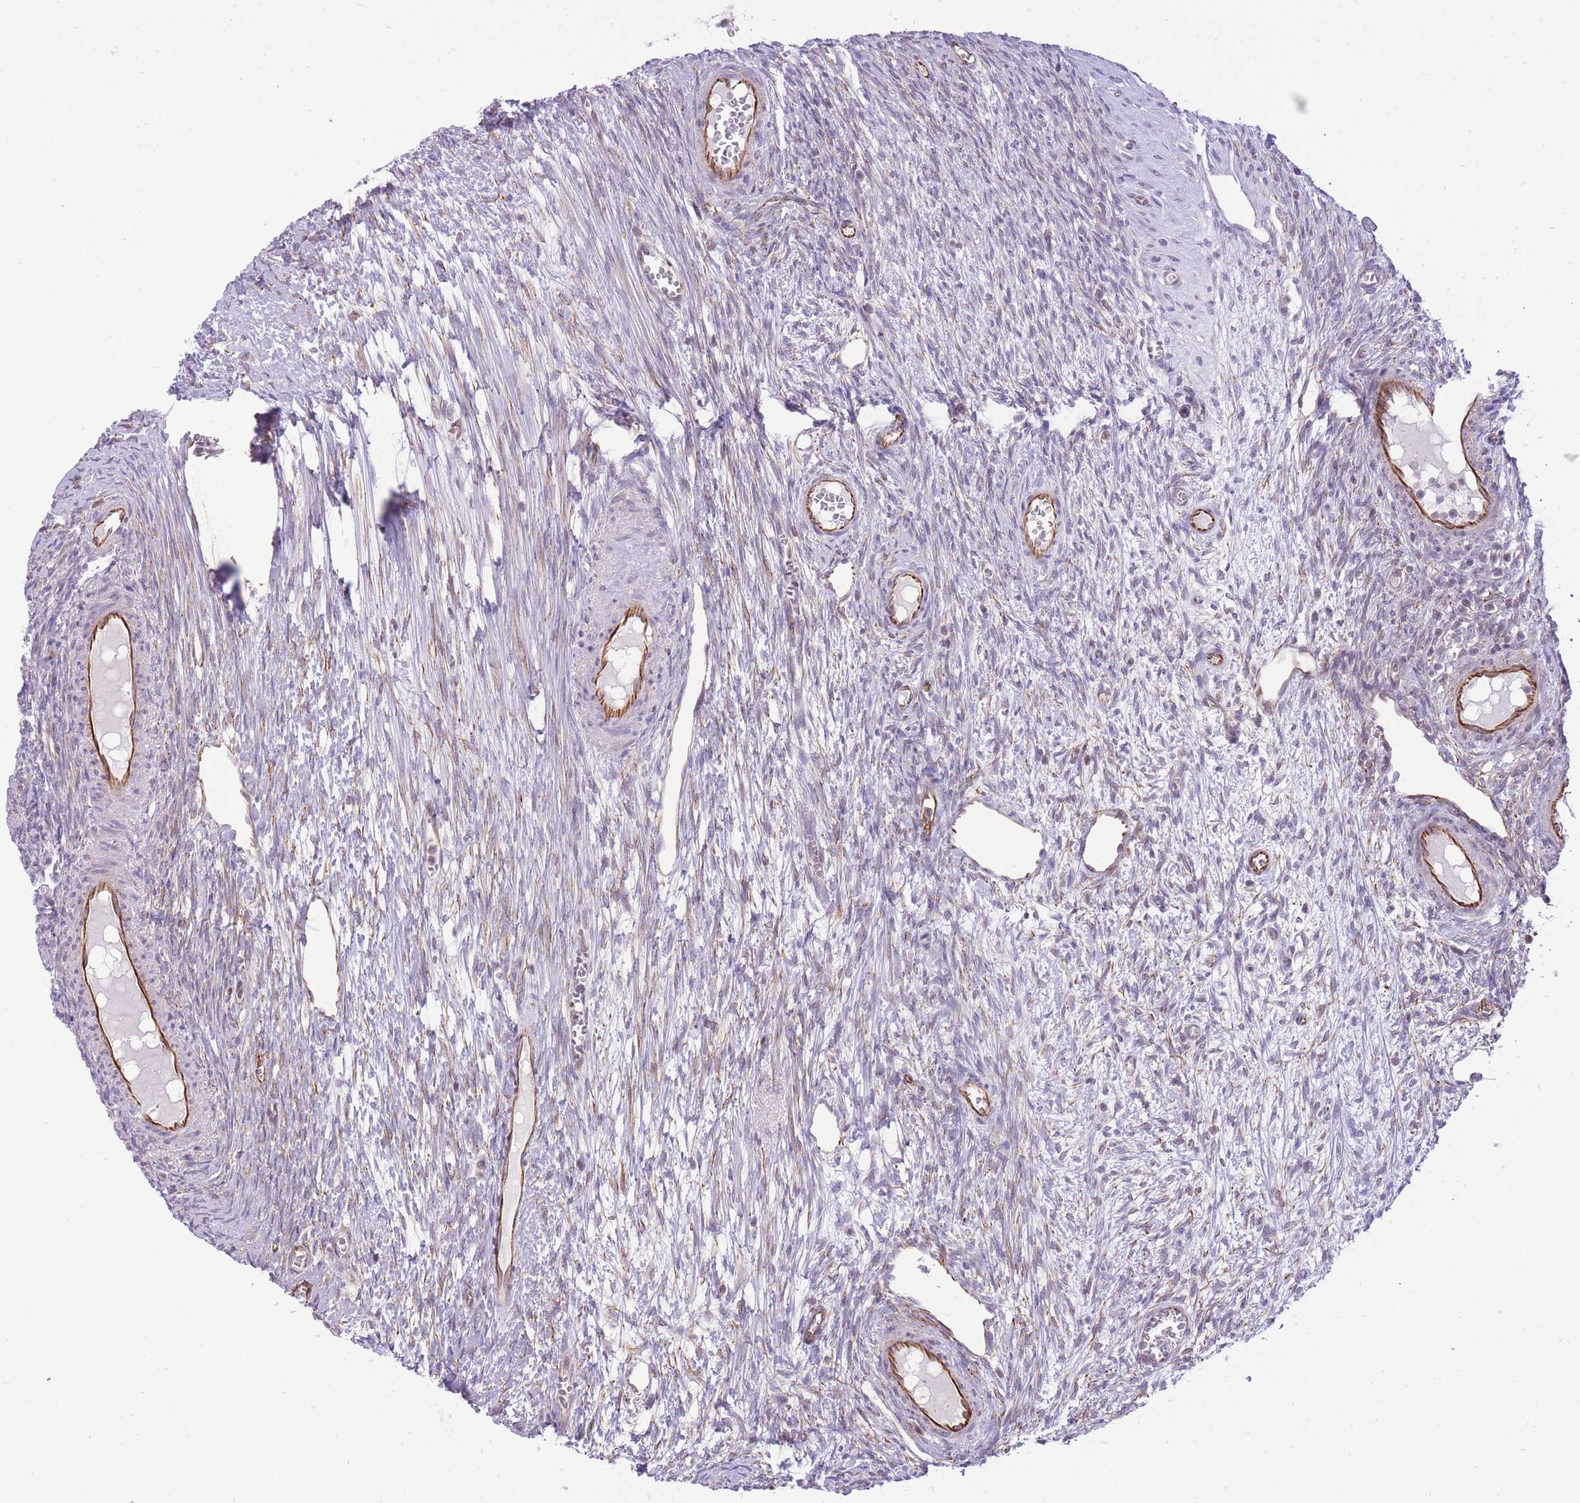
{"staining": {"intensity": "negative", "quantity": "none", "location": "none"}, "tissue": "ovary", "cell_type": "Follicle cells", "image_type": "normal", "snomed": [{"axis": "morphology", "description": "Normal tissue, NOS"}, {"axis": "topography", "description": "Ovary"}], "caption": "Immunohistochemistry (IHC) photomicrograph of unremarkable human ovary stained for a protein (brown), which reveals no staining in follicle cells.", "gene": "ELL", "patient": {"sex": "female", "age": 44}}